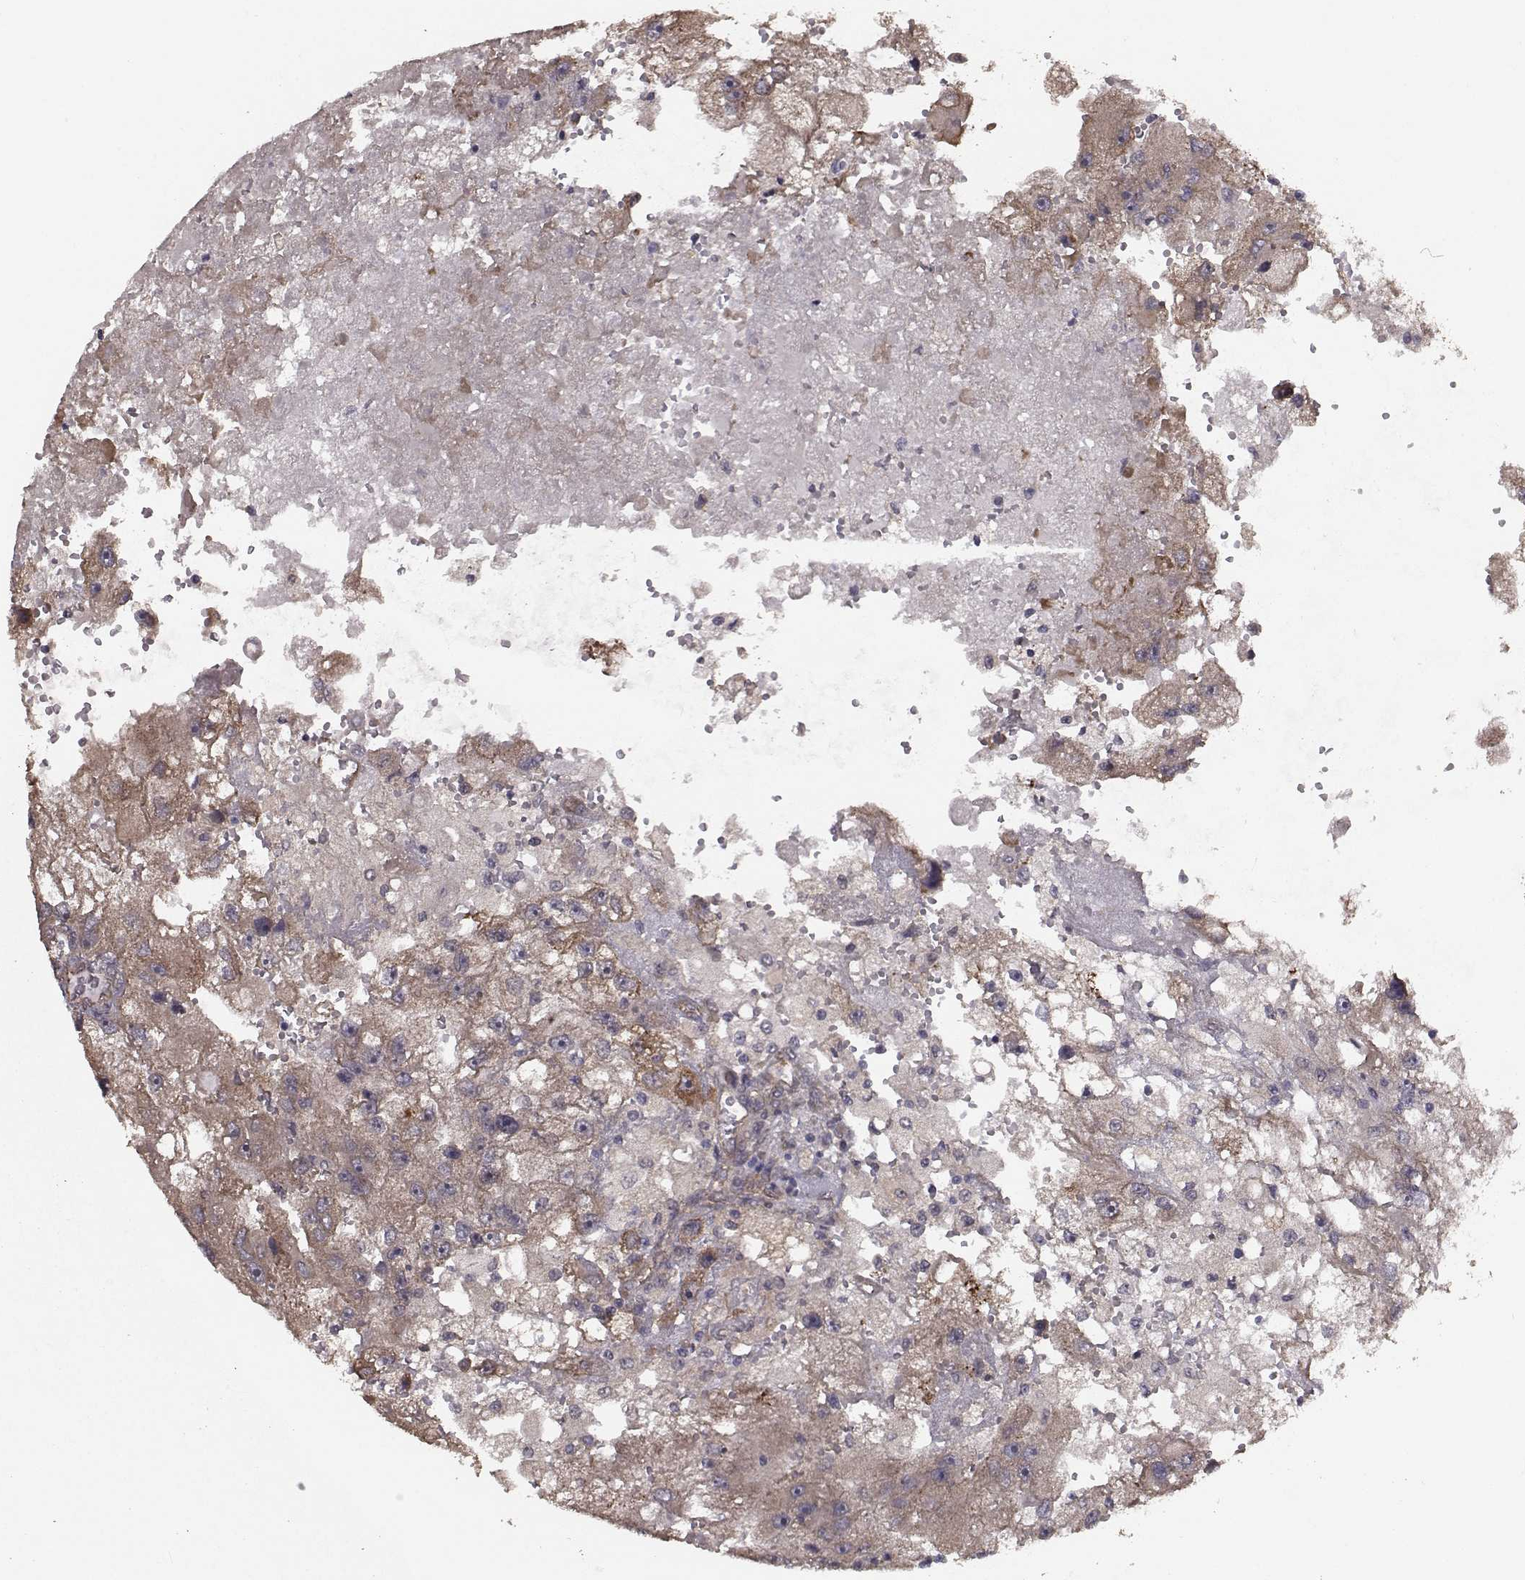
{"staining": {"intensity": "weak", "quantity": ">75%", "location": "cytoplasmic/membranous"}, "tissue": "renal cancer", "cell_type": "Tumor cells", "image_type": "cancer", "snomed": [{"axis": "morphology", "description": "Adenocarcinoma, NOS"}, {"axis": "topography", "description": "Kidney"}], "caption": "Protein staining of renal cancer tissue demonstrates weak cytoplasmic/membranous expression in approximately >75% of tumor cells.", "gene": "TRIP10", "patient": {"sex": "male", "age": 63}}